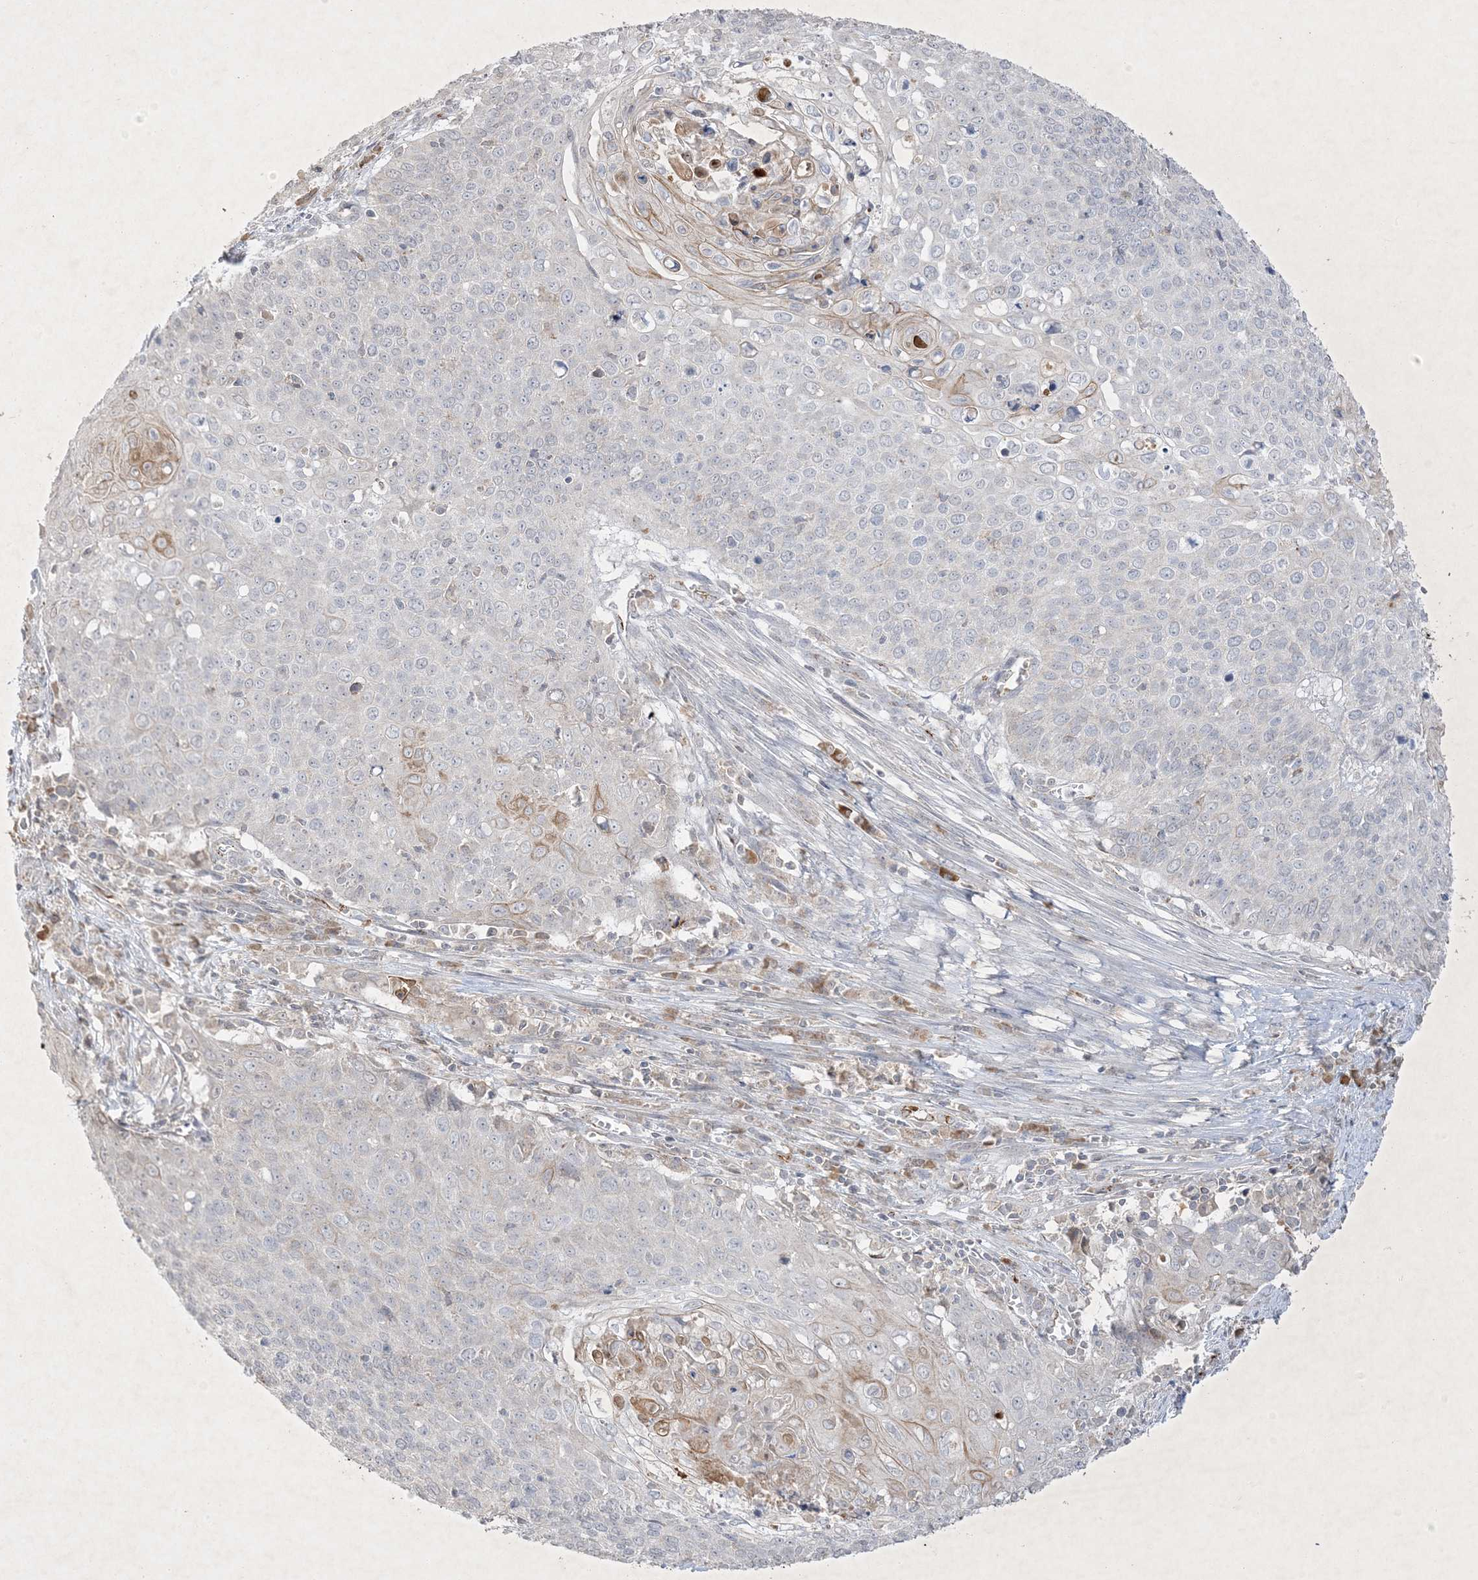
{"staining": {"intensity": "weak", "quantity": "<25%", "location": "cytoplasmic/membranous"}, "tissue": "cervical cancer", "cell_type": "Tumor cells", "image_type": "cancer", "snomed": [{"axis": "morphology", "description": "Squamous cell carcinoma, NOS"}, {"axis": "topography", "description": "Cervix"}], "caption": "The immunohistochemistry (IHC) micrograph has no significant expression in tumor cells of cervical squamous cell carcinoma tissue. (Brightfield microscopy of DAB IHC at high magnification).", "gene": "PRSS36", "patient": {"sex": "female", "age": 39}}